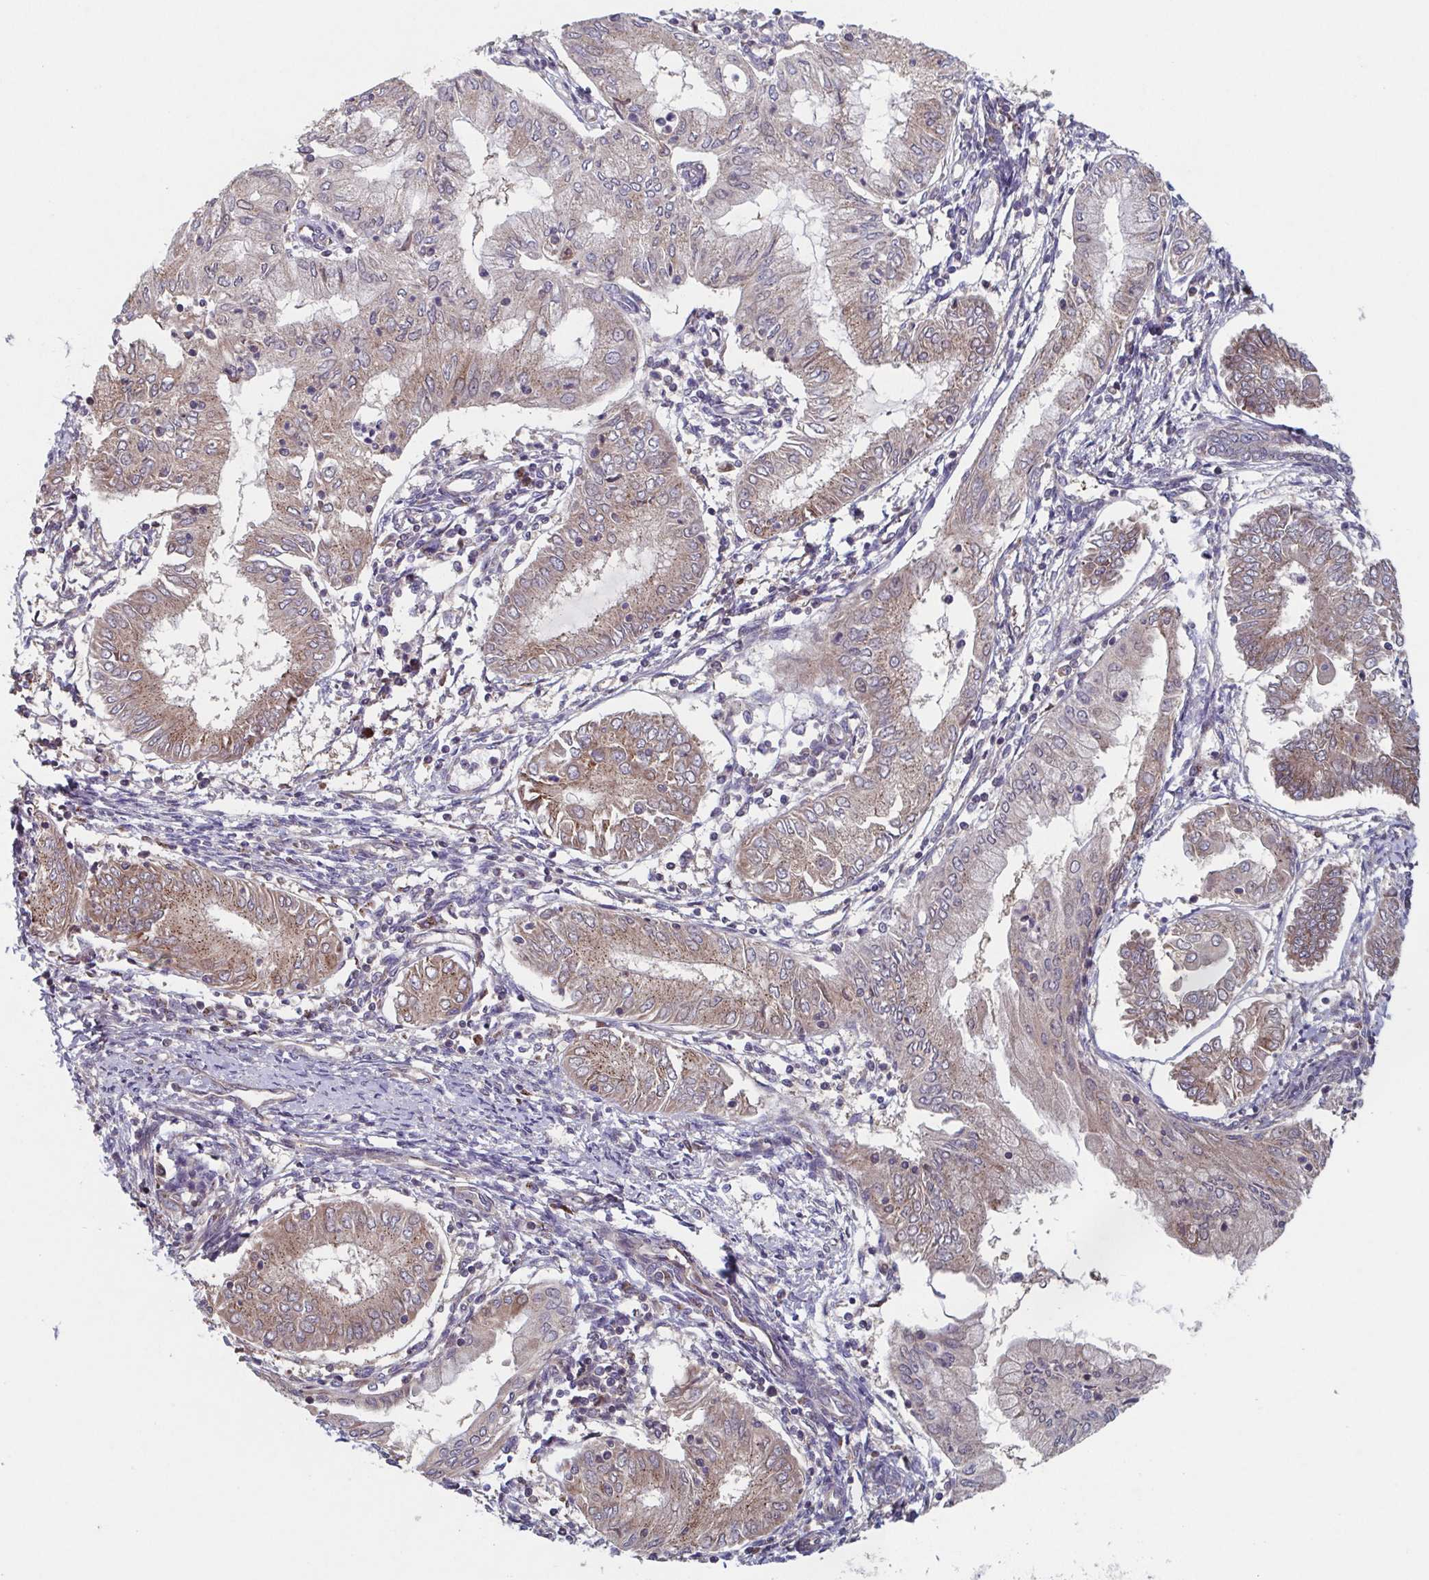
{"staining": {"intensity": "weak", "quantity": "25%-75%", "location": "cytoplasmic/membranous"}, "tissue": "endometrial cancer", "cell_type": "Tumor cells", "image_type": "cancer", "snomed": [{"axis": "morphology", "description": "Adenocarcinoma, NOS"}, {"axis": "topography", "description": "Endometrium"}], "caption": "A high-resolution photomicrograph shows immunohistochemistry (IHC) staining of endometrial adenocarcinoma, which reveals weak cytoplasmic/membranous positivity in approximately 25%-75% of tumor cells.", "gene": "COPB1", "patient": {"sex": "female", "age": 68}}